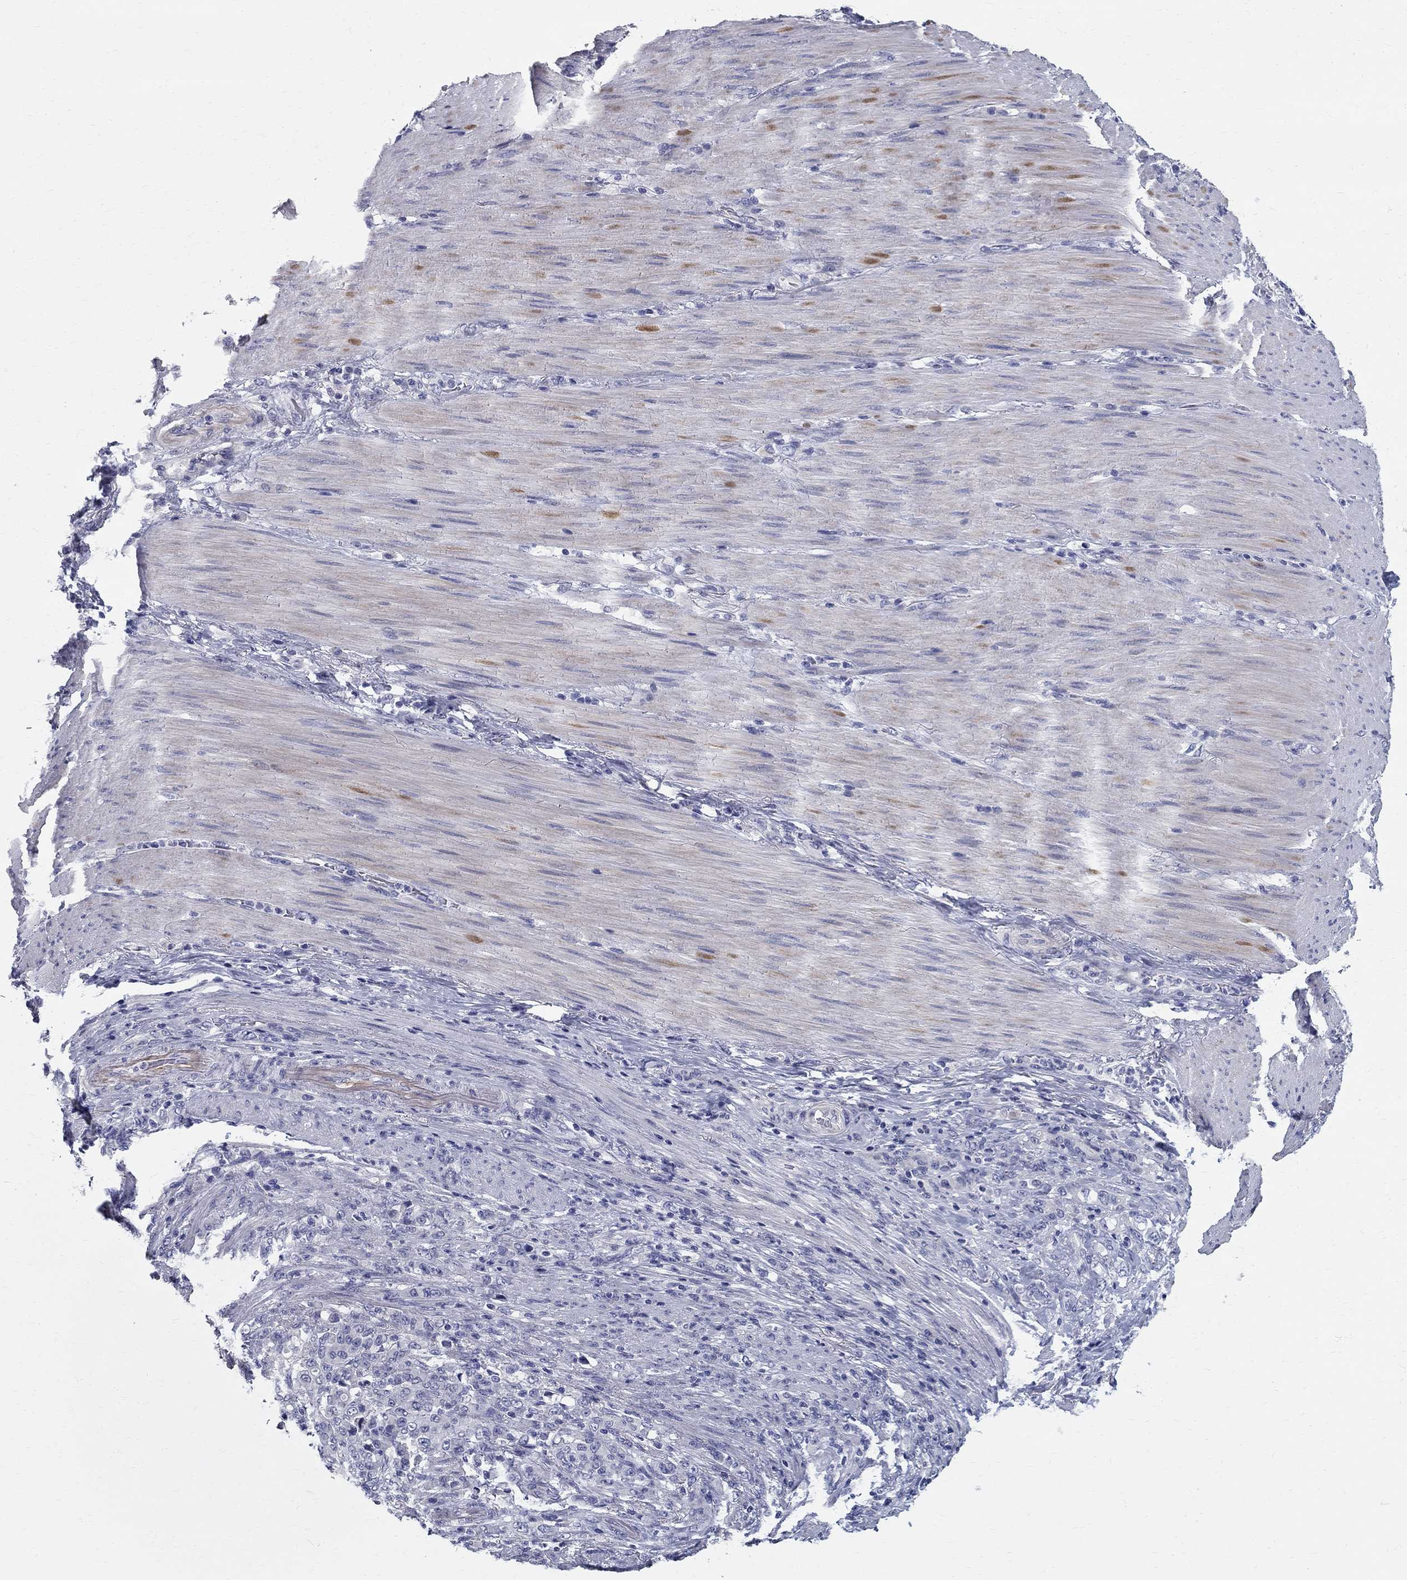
{"staining": {"intensity": "negative", "quantity": "none", "location": "none"}, "tissue": "stomach cancer", "cell_type": "Tumor cells", "image_type": "cancer", "snomed": [{"axis": "morphology", "description": "Normal tissue, NOS"}, {"axis": "morphology", "description": "Adenocarcinoma, NOS"}, {"axis": "topography", "description": "Stomach"}], "caption": "IHC micrograph of neoplastic tissue: adenocarcinoma (stomach) stained with DAB (3,3'-diaminobenzidine) displays no significant protein expression in tumor cells. (DAB (3,3'-diaminobenzidine) immunohistochemistry (IHC) visualized using brightfield microscopy, high magnification).", "gene": "TGM4", "patient": {"sex": "female", "age": 79}}